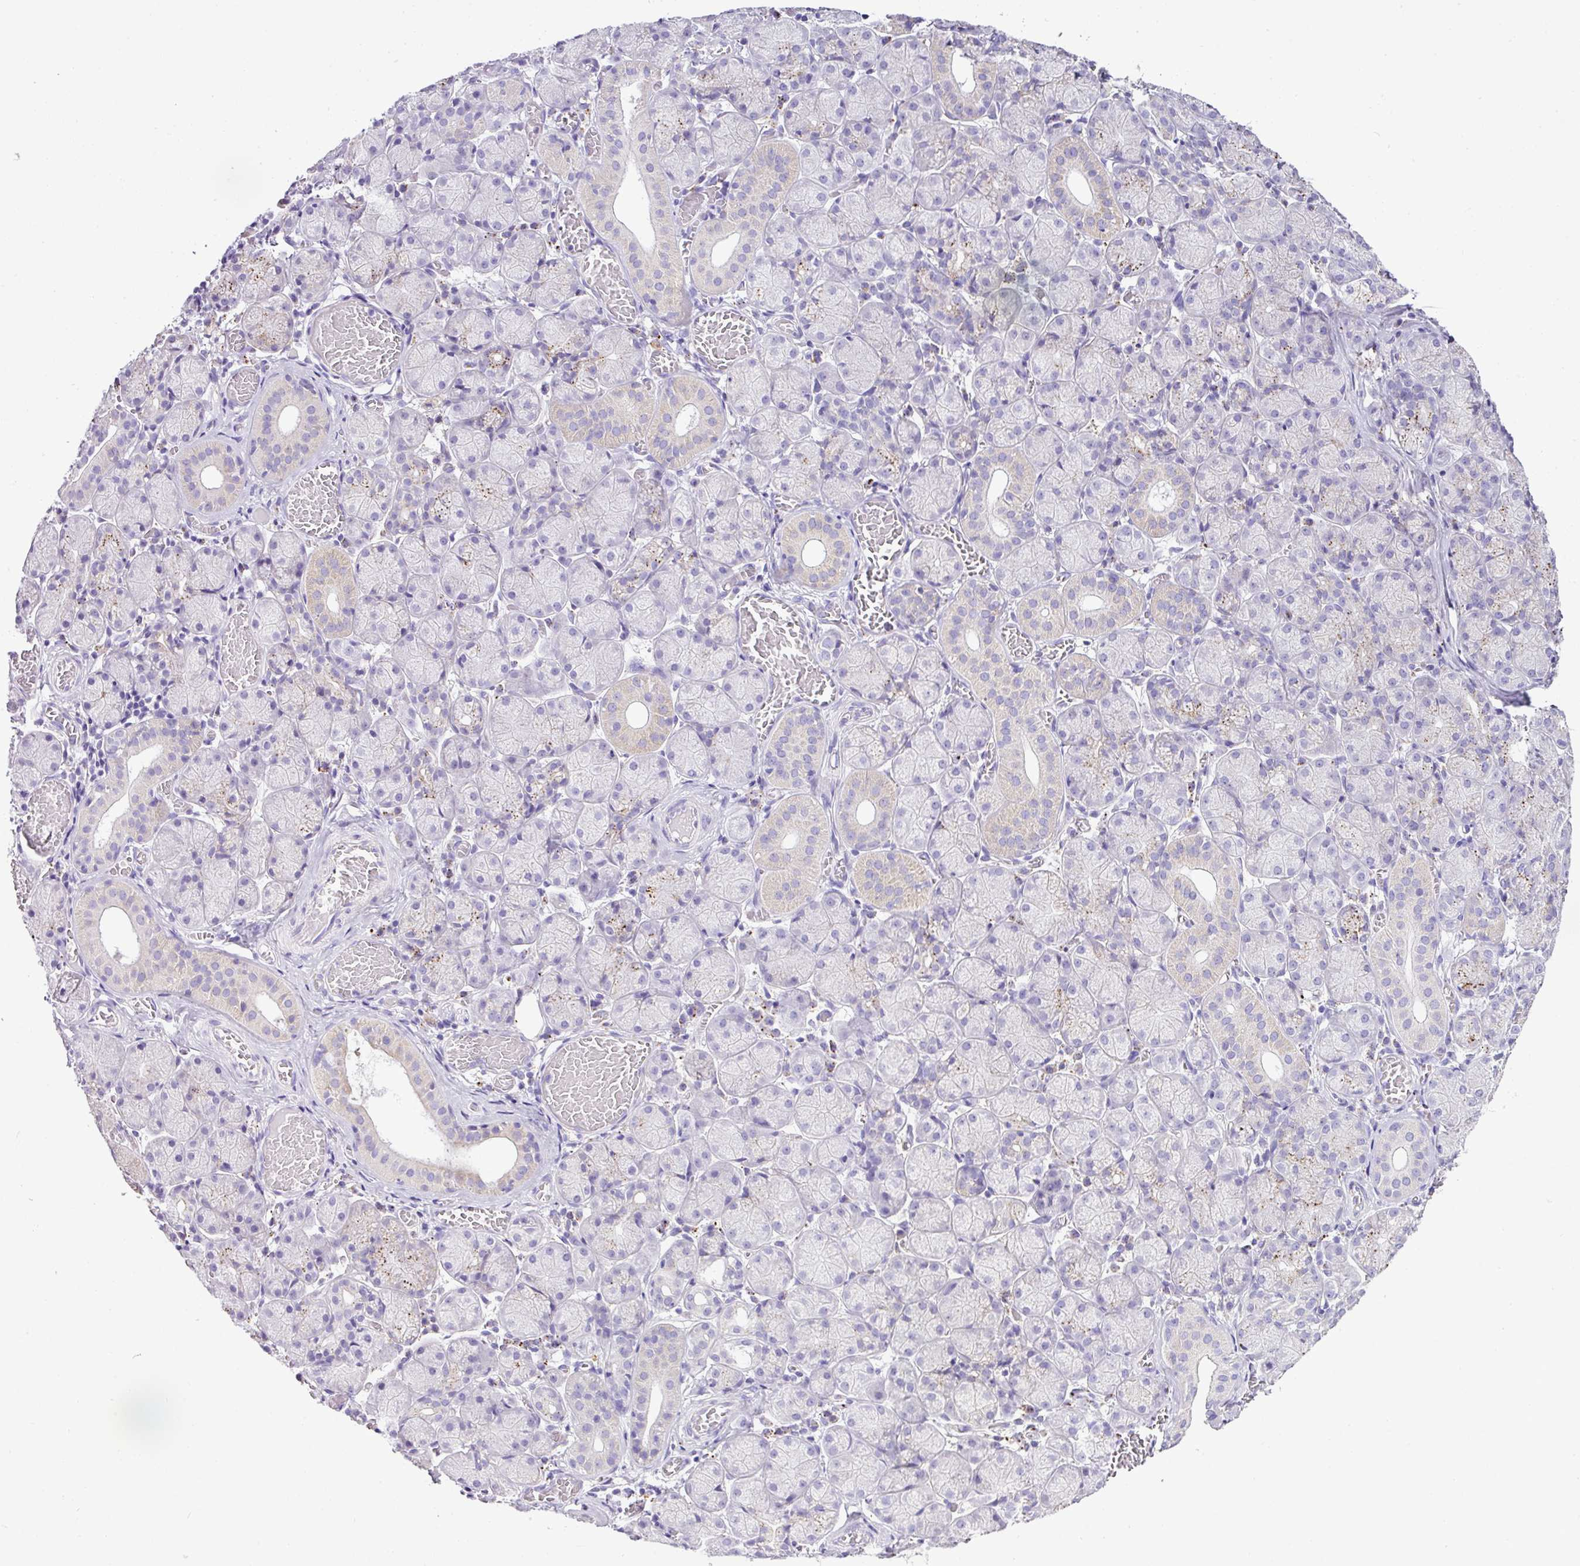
{"staining": {"intensity": "moderate", "quantity": "<25%", "location": "cytoplasmic/membranous"}, "tissue": "salivary gland", "cell_type": "Glandular cells", "image_type": "normal", "snomed": [{"axis": "morphology", "description": "Normal tissue, NOS"}, {"axis": "topography", "description": "Salivary gland"}], "caption": "Glandular cells reveal moderate cytoplasmic/membranous positivity in approximately <25% of cells in benign salivary gland.", "gene": "PGAP4", "patient": {"sex": "female", "age": 24}}